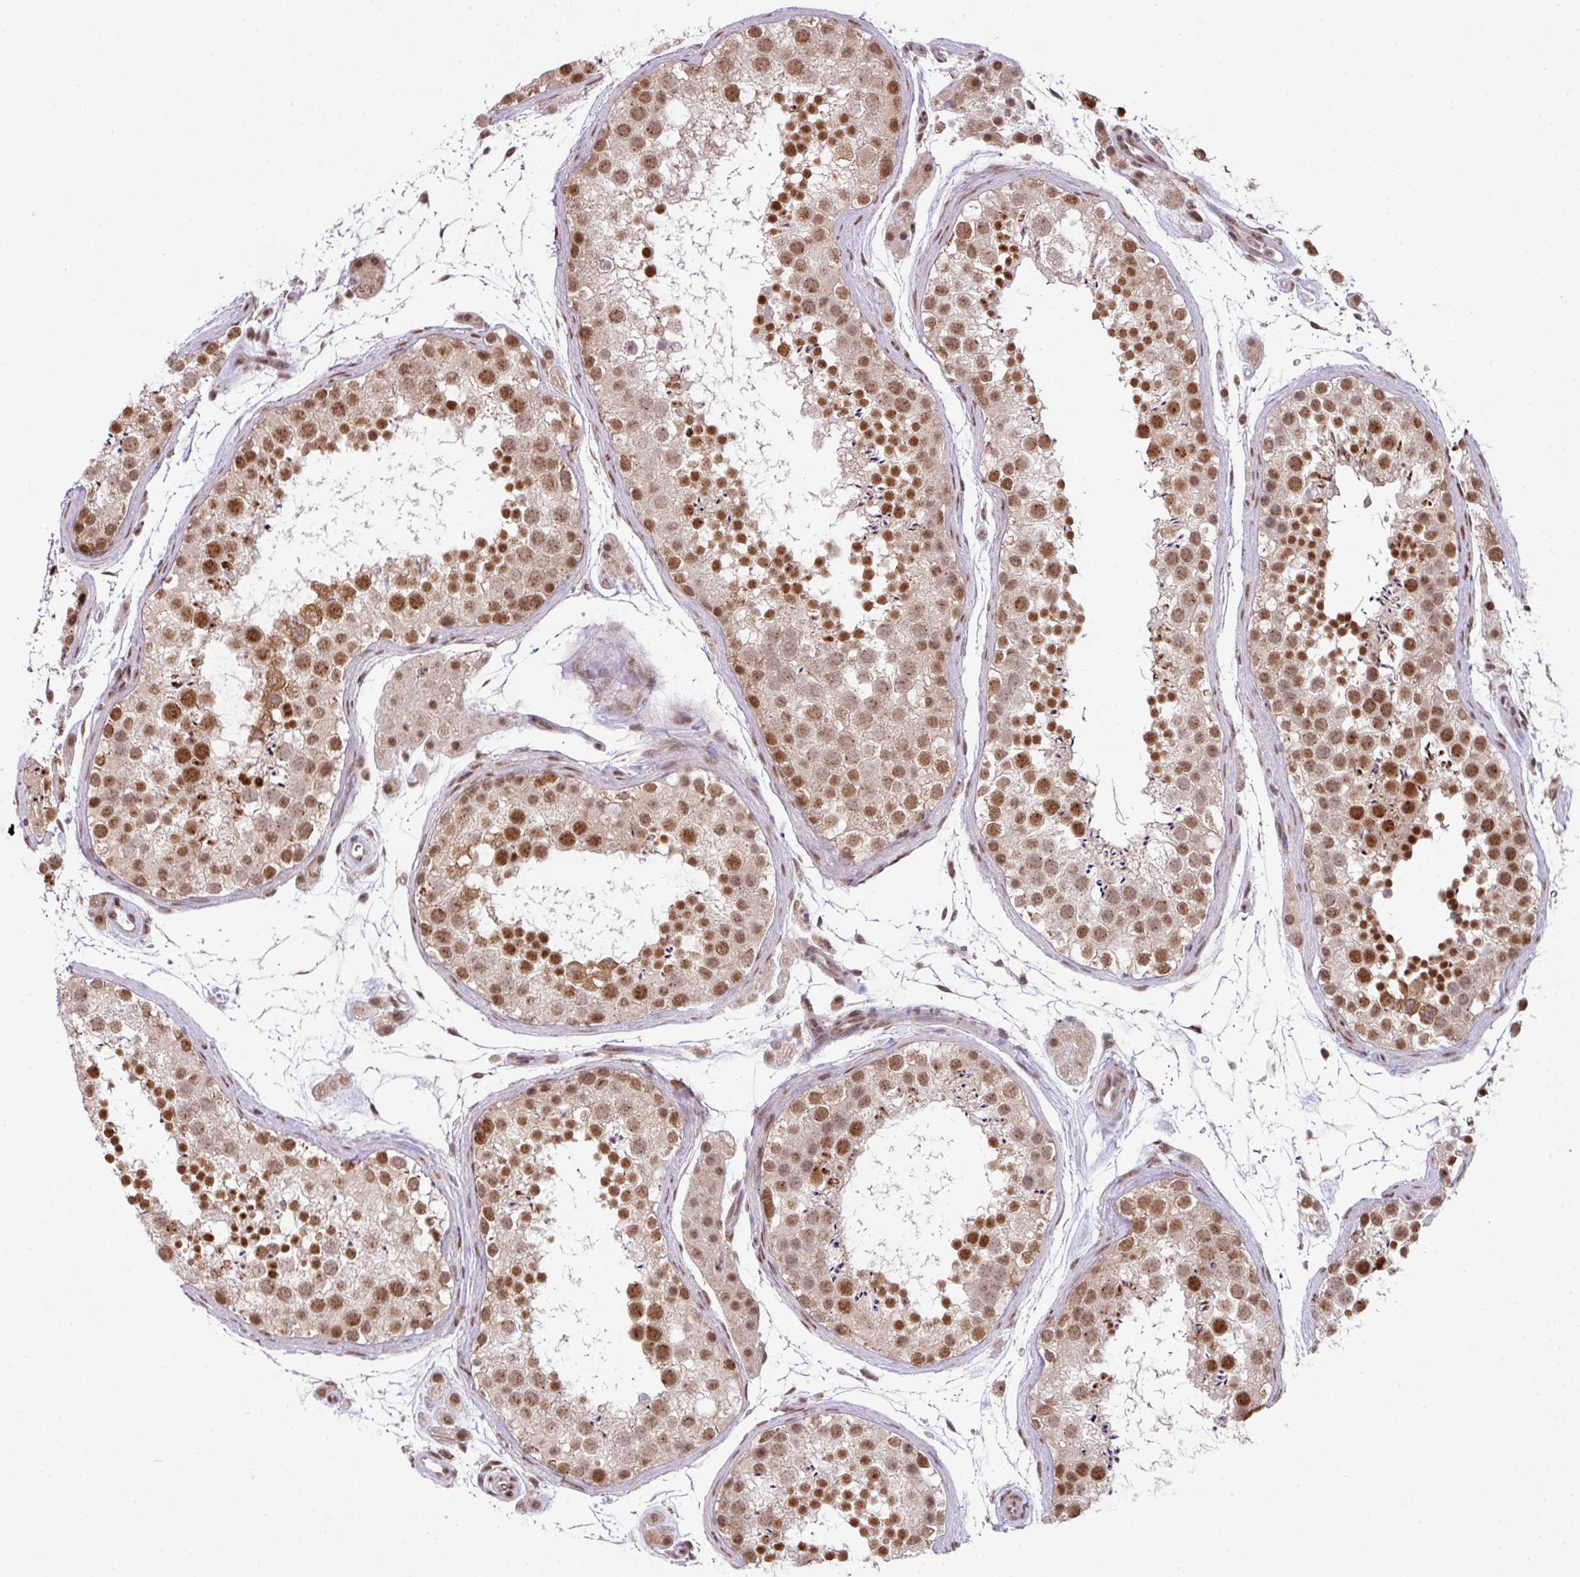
{"staining": {"intensity": "strong", "quantity": "25%-75%", "location": "cytoplasmic/membranous,nuclear"}, "tissue": "testis", "cell_type": "Cells in seminiferous ducts", "image_type": "normal", "snomed": [{"axis": "morphology", "description": "Normal tissue, NOS"}, {"axis": "topography", "description": "Testis"}], "caption": "Strong cytoplasmic/membranous,nuclear positivity for a protein is present in about 25%-75% of cells in seminiferous ducts of normal testis using immunohistochemistry (IHC).", "gene": "PLK1", "patient": {"sex": "male", "age": 41}}